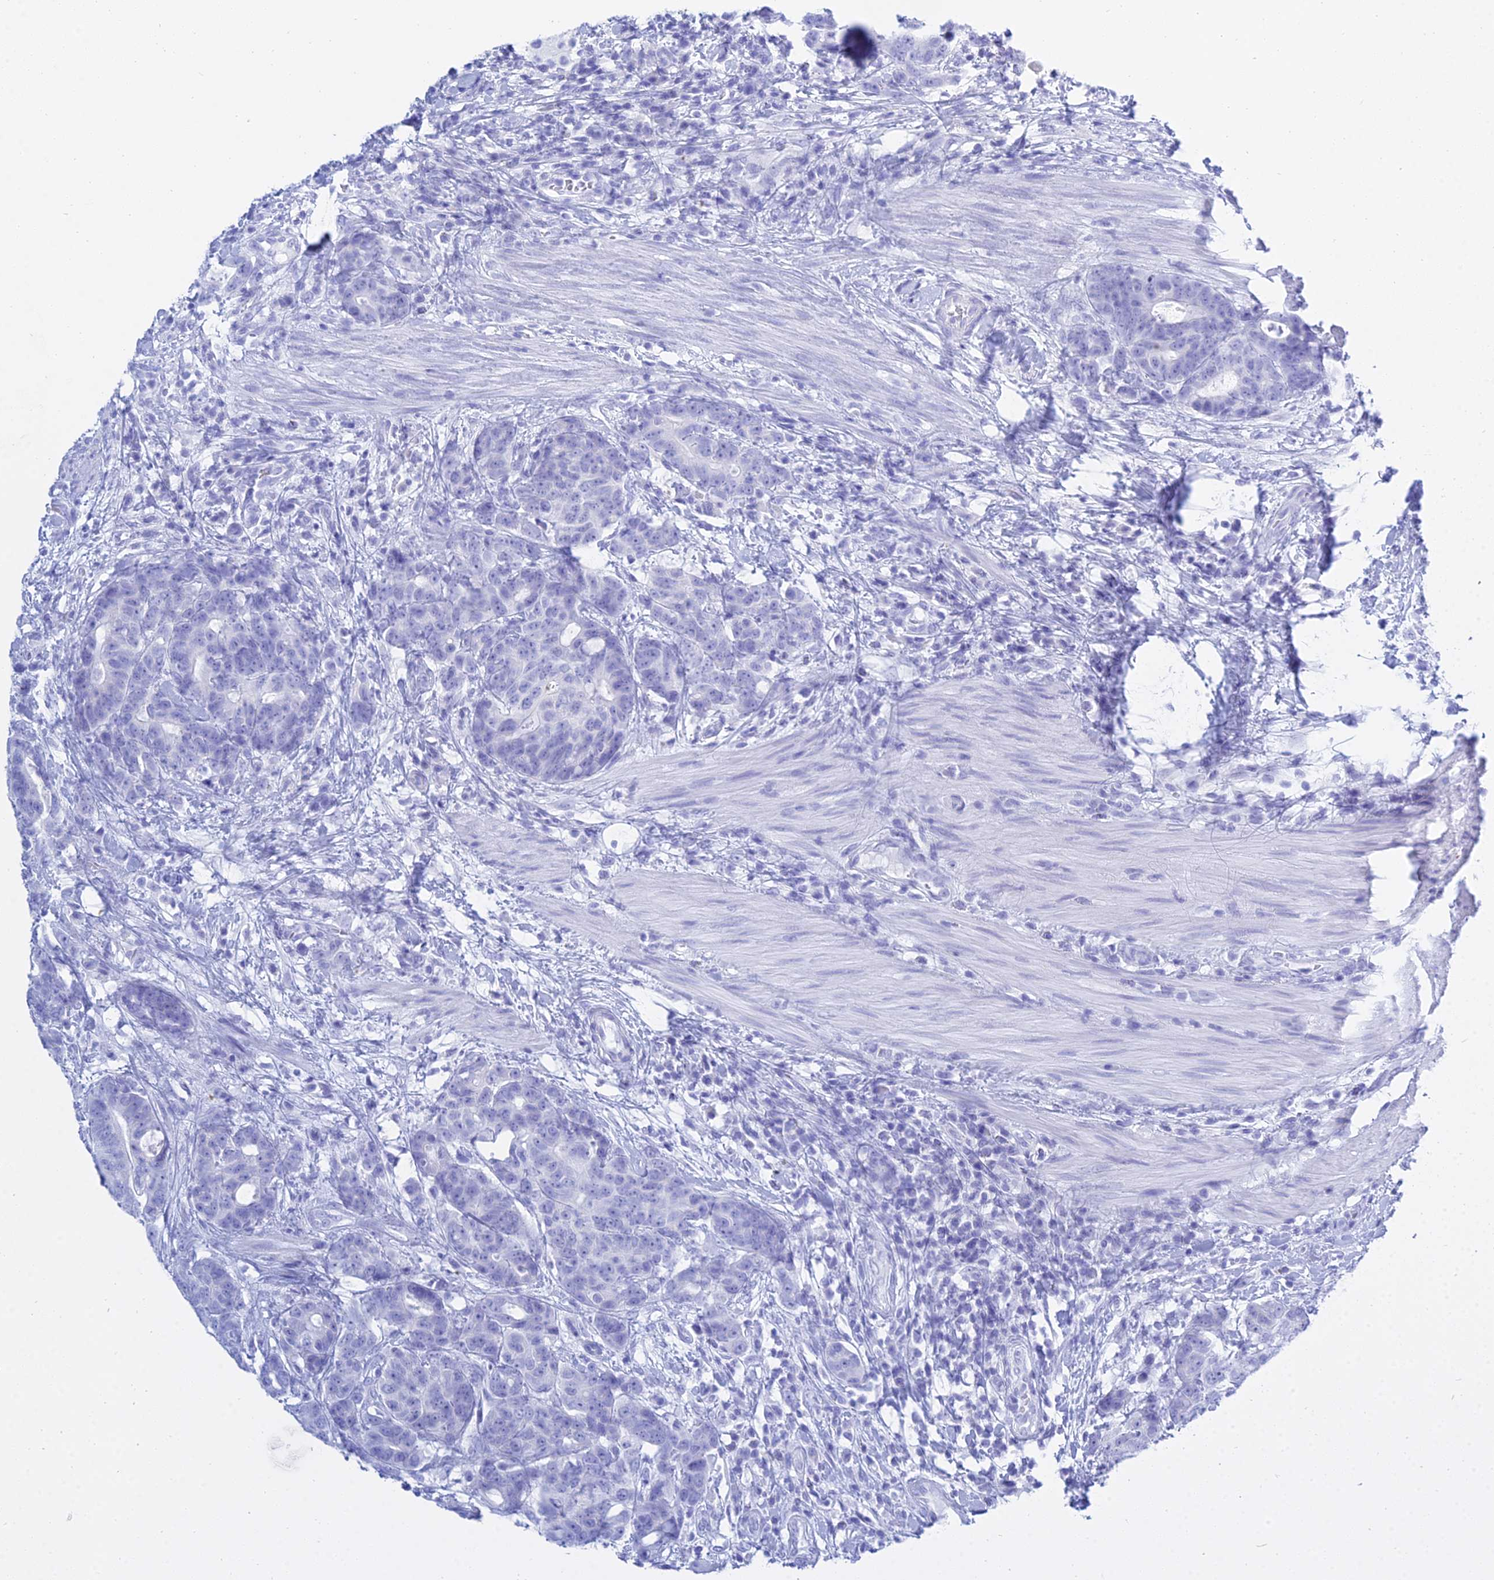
{"staining": {"intensity": "negative", "quantity": "none", "location": "none"}, "tissue": "colorectal cancer", "cell_type": "Tumor cells", "image_type": "cancer", "snomed": [{"axis": "morphology", "description": "Adenocarcinoma, NOS"}, {"axis": "topography", "description": "Colon"}], "caption": "A micrograph of human colorectal cancer (adenocarcinoma) is negative for staining in tumor cells.", "gene": "PATE4", "patient": {"sex": "female", "age": 82}}